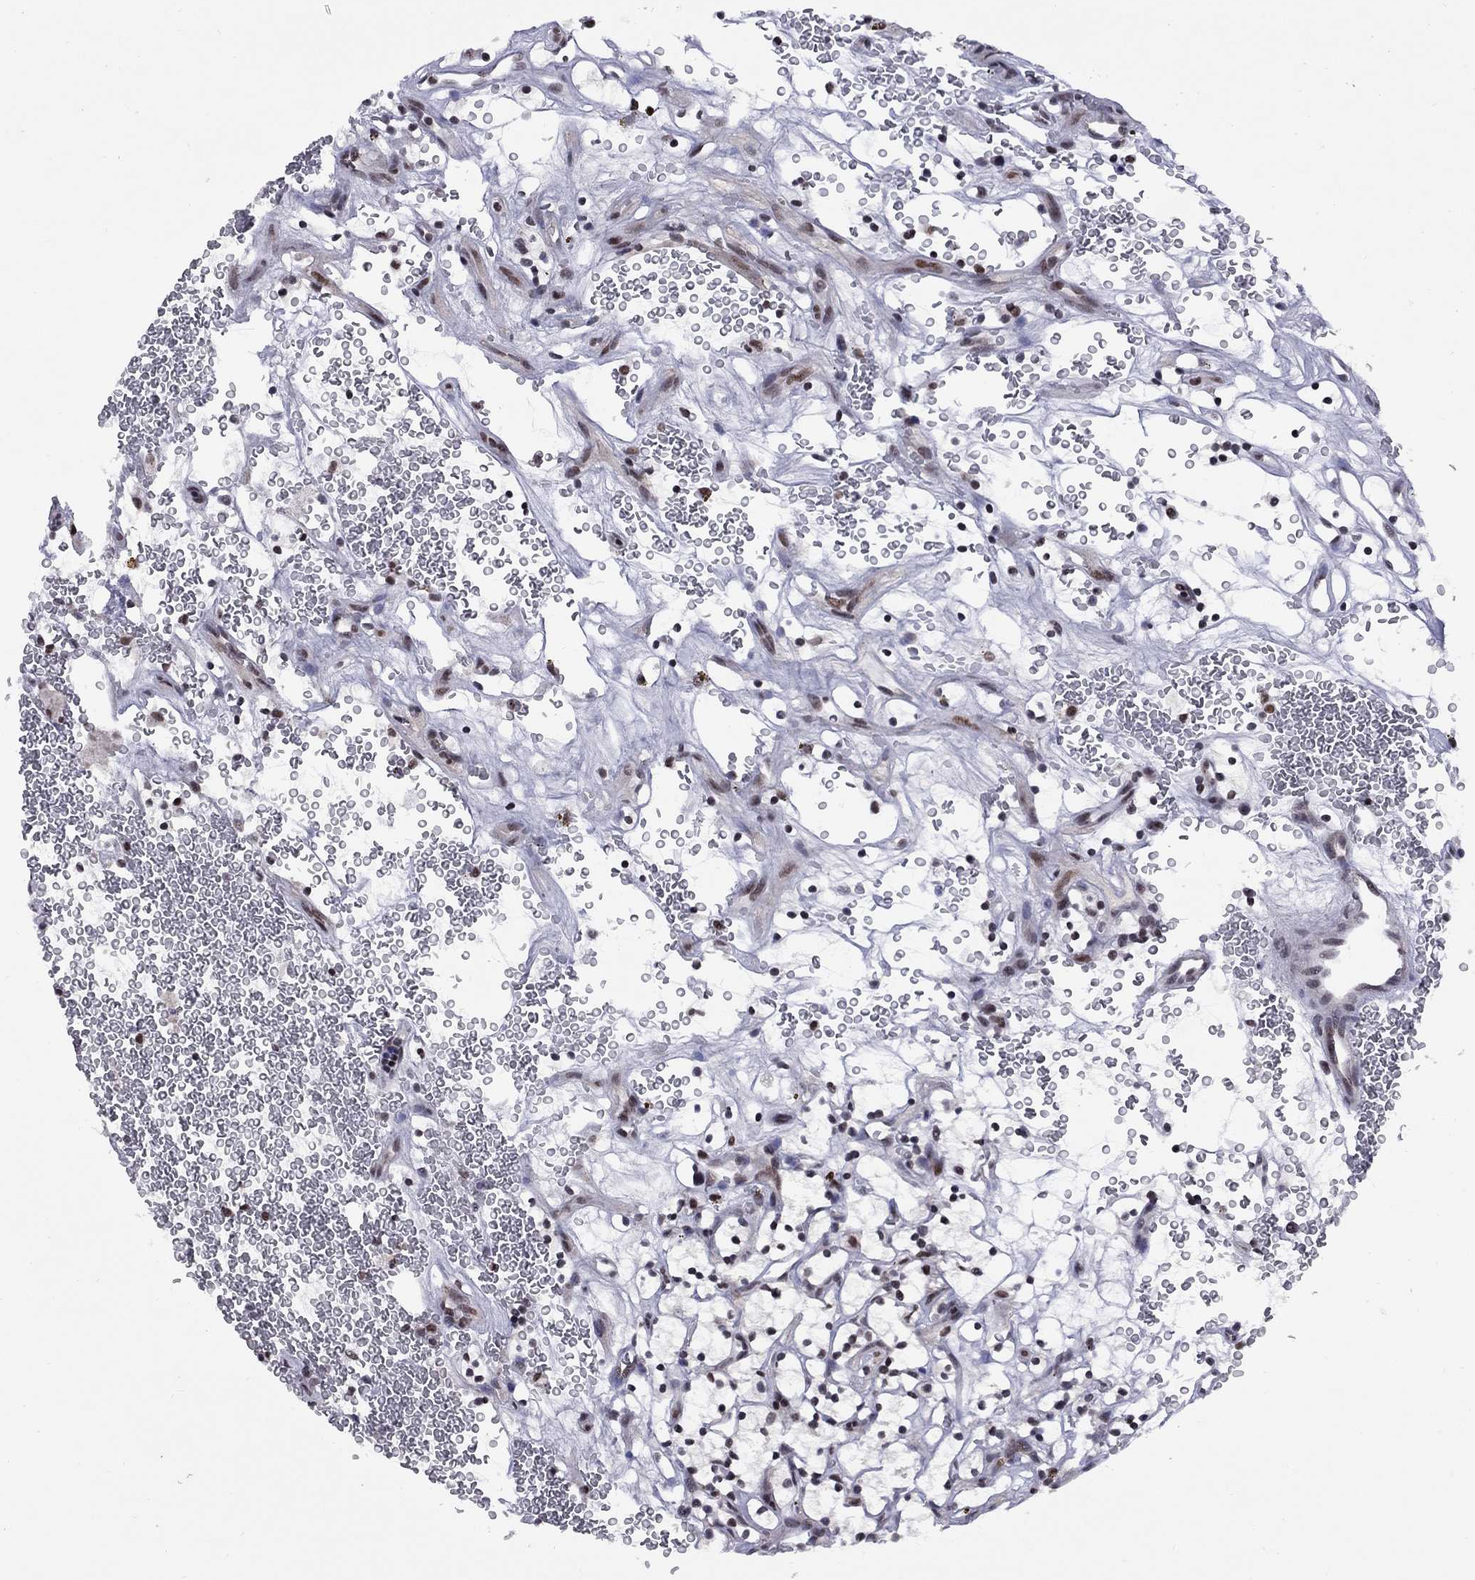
{"staining": {"intensity": "negative", "quantity": "none", "location": "none"}, "tissue": "renal cancer", "cell_type": "Tumor cells", "image_type": "cancer", "snomed": [{"axis": "morphology", "description": "Adenocarcinoma, NOS"}, {"axis": "topography", "description": "Kidney"}], "caption": "DAB (3,3'-diaminobenzidine) immunohistochemical staining of renal cancer exhibits no significant positivity in tumor cells. (Immunohistochemistry, brightfield microscopy, high magnification).", "gene": "TAF9", "patient": {"sex": "female", "age": 64}}